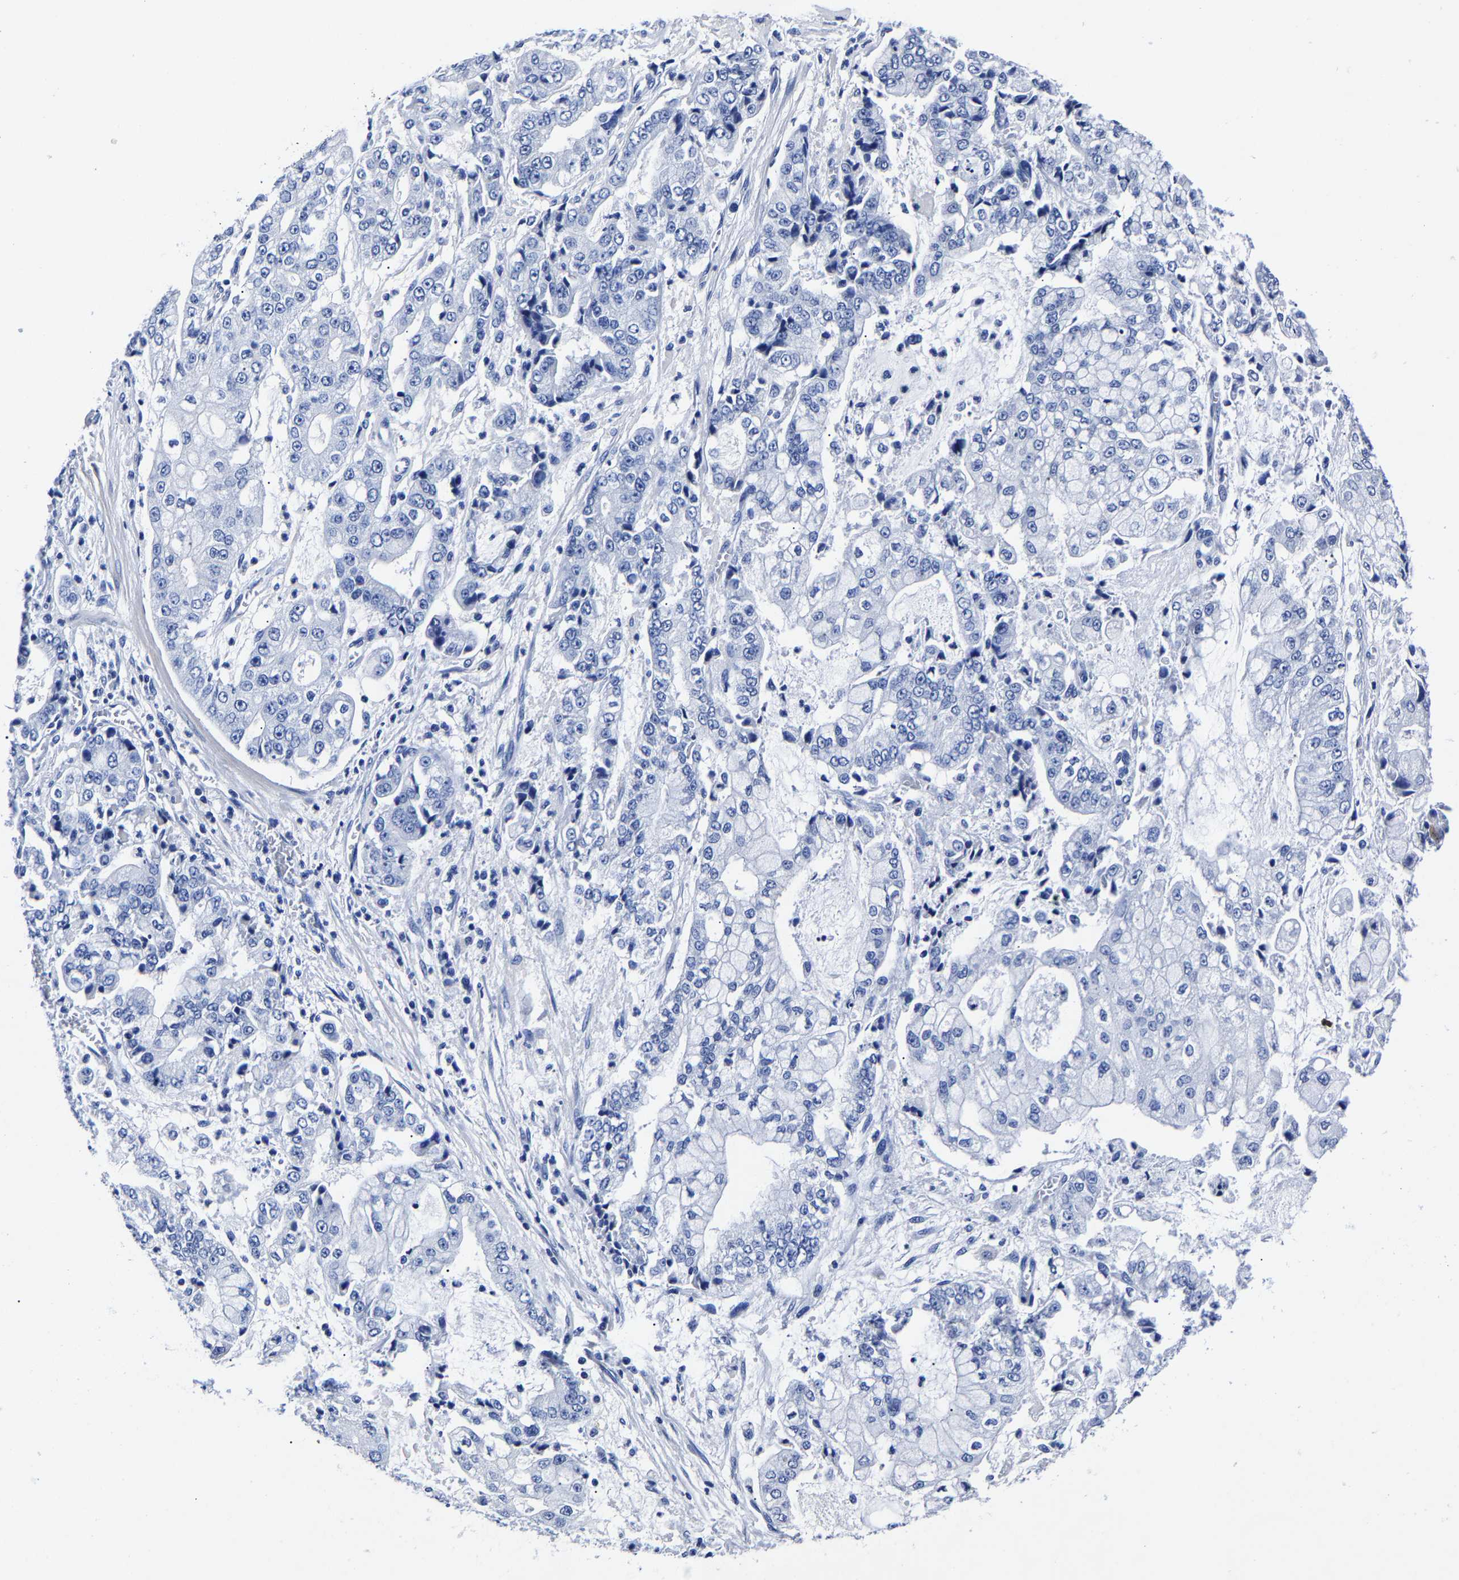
{"staining": {"intensity": "negative", "quantity": "none", "location": "none"}, "tissue": "stomach cancer", "cell_type": "Tumor cells", "image_type": "cancer", "snomed": [{"axis": "morphology", "description": "Adenocarcinoma, NOS"}, {"axis": "topography", "description": "Stomach"}], "caption": "Human adenocarcinoma (stomach) stained for a protein using immunohistochemistry (IHC) reveals no positivity in tumor cells.", "gene": "CPA2", "patient": {"sex": "male", "age": 76}}